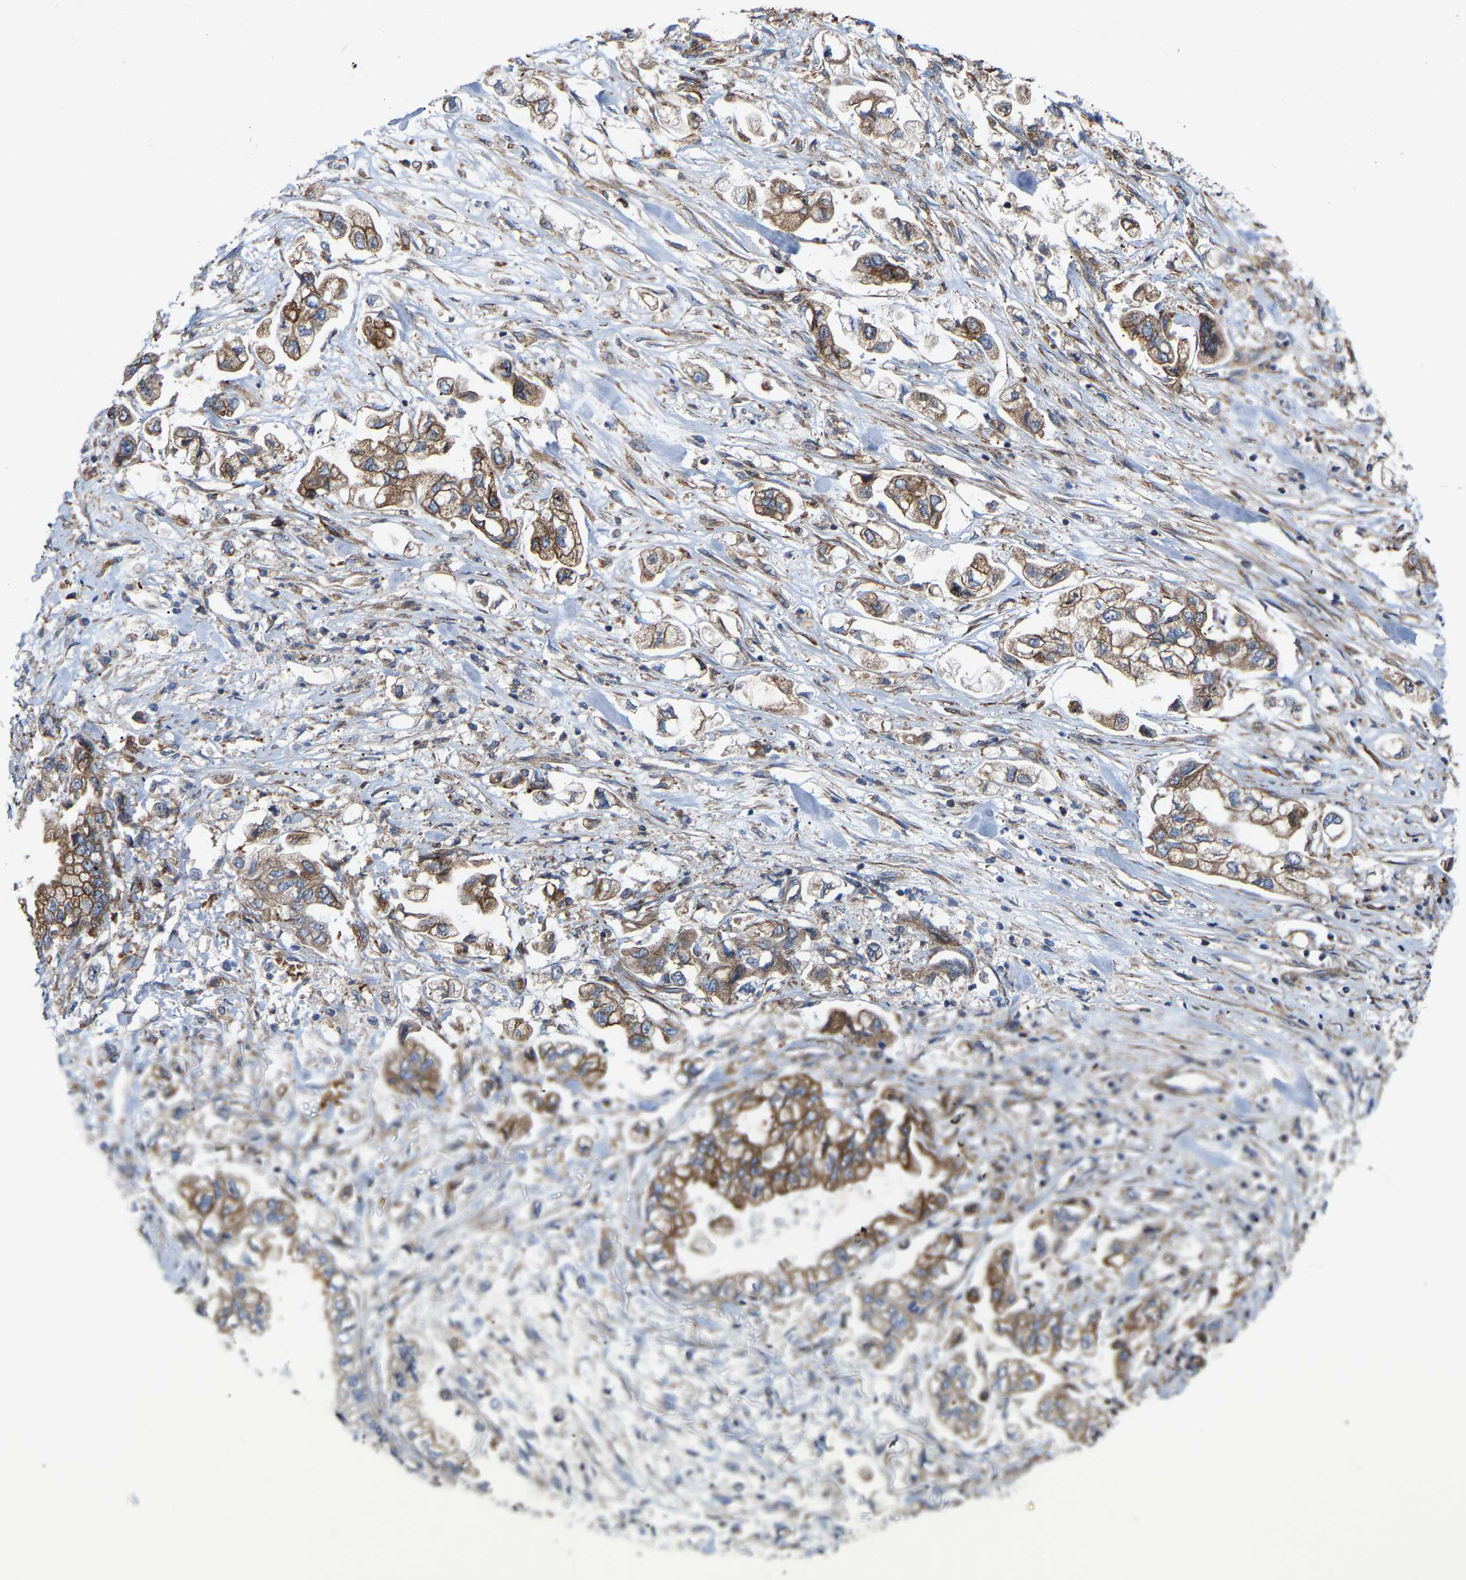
{"staining": {"intensity": "moderate", "quantity": ">75%", "location": "cytoplasmic/membranous"}, "tissue": "stomach cancer", "cell_type": "Tumor cells", "image_type": "cancer", "snomed": [{"axis": "morphology", "description": "Normal tissue, NOS"}, {"axis": "morphology", "description": "Adenocarcinoma, NOS"}, {"axis": "topography", "description": "Stomach"}], "caption": "Immunohistochemical staining of human adenocarcinoma (stomach) reveals medium levels of moderate cytoplasmic/membranous protein expression in approximately >75% of tumor cells.", "gene": "TOR1B", "patient": {"sex": "male", "age": 62}}